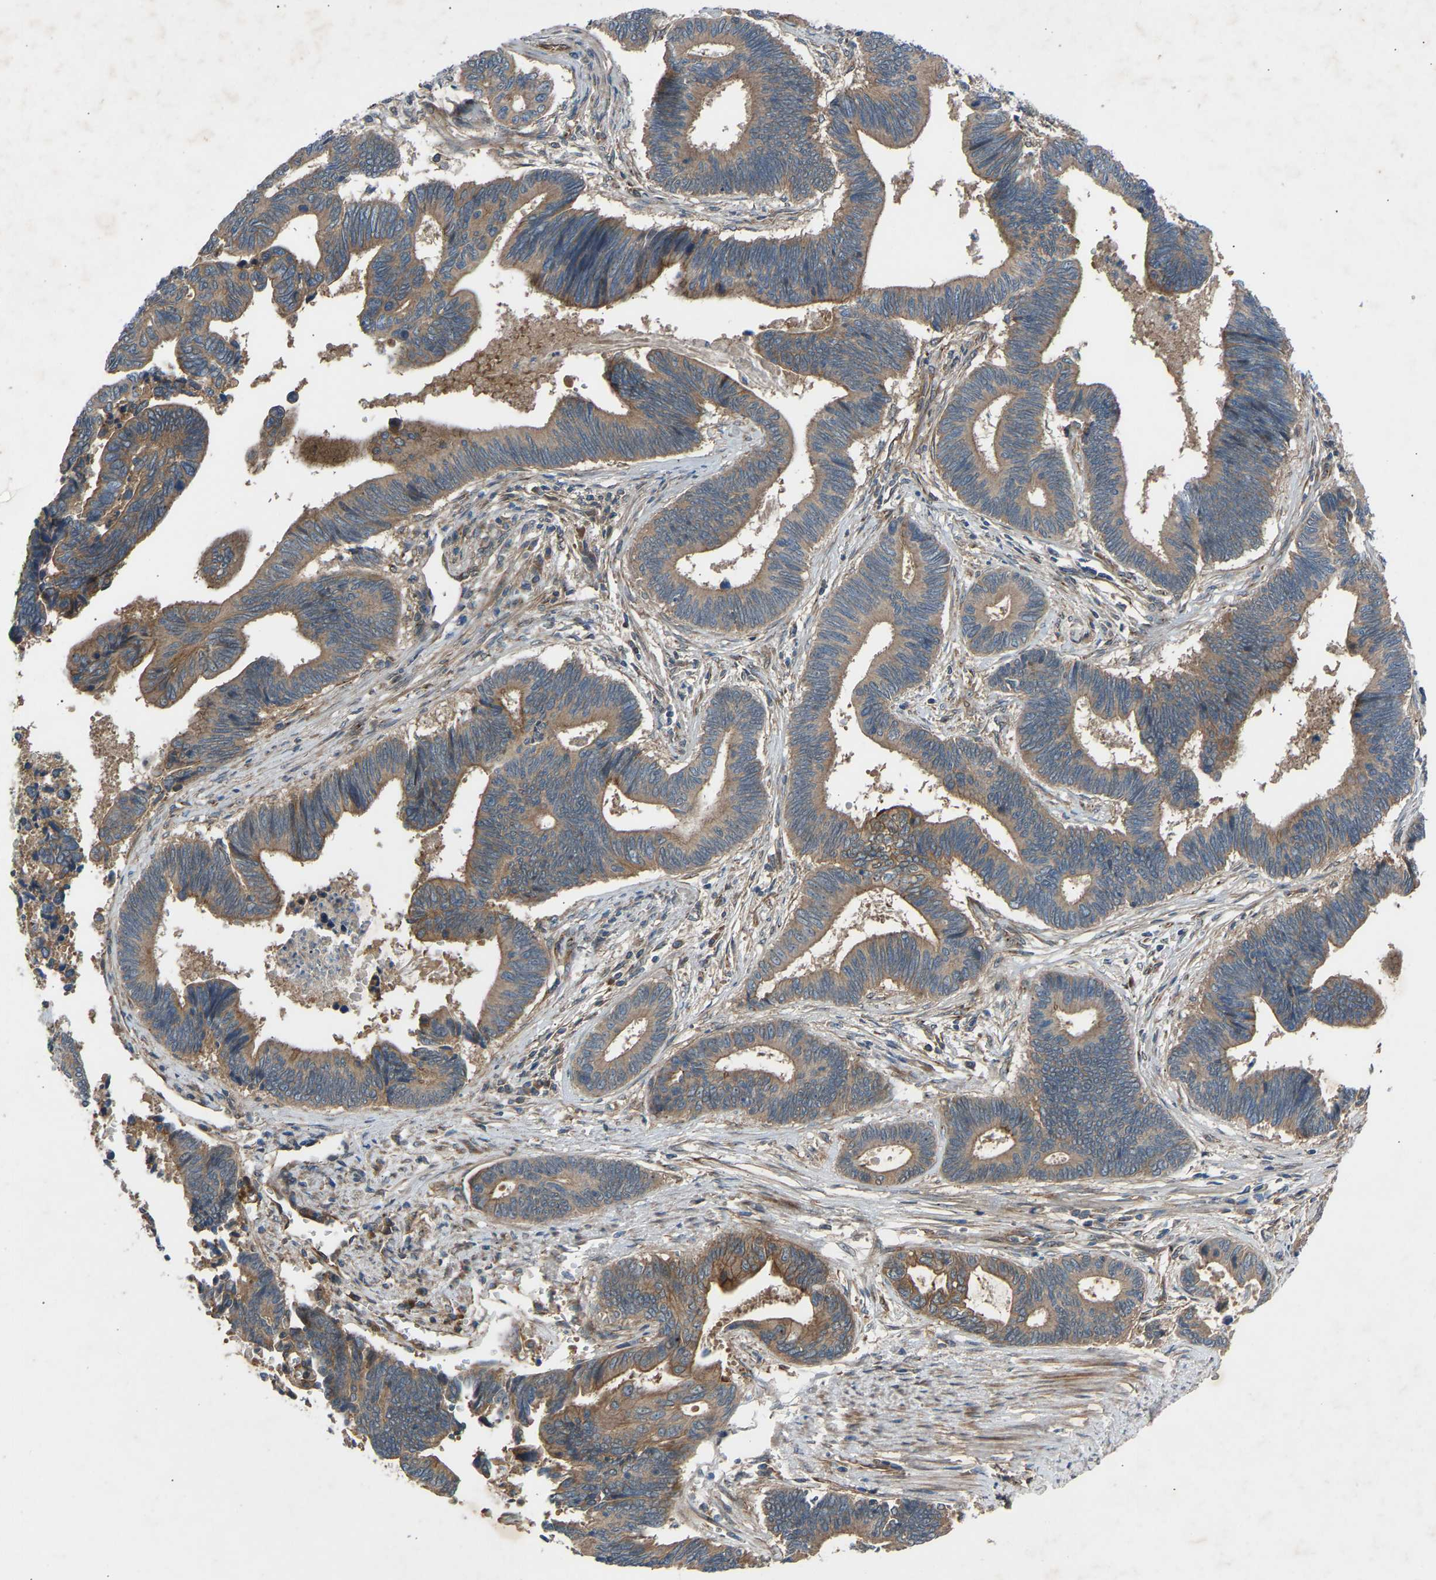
{"staining": {"intensity": "weak", "quantity": ">75%", "location": "cytoplasmic/membranous"}, "tissue": "pancreatic cancer", "cell_type": "Tumor cells", "image_type": "cancer", "snomed": [{"axis": "morphology", "description": "Adenocarcinoma, NOS"}, {"axis": "topography", "description": "Pancreas"}], "caption": "Immunohistochemistry (IHC) histopathology image of neoplastic tissue: human pancreatic adenocarcinoma stained using immunohistochemistry (IHC) reveals low levels of weak protein expression localized specifically in the cytoplasmic/membranous of tumor cells, appearing as a cytoplasmic/membranous brown color.", "gene": "GAS2L1", "patient": {"sex": "female", "age": 70}}